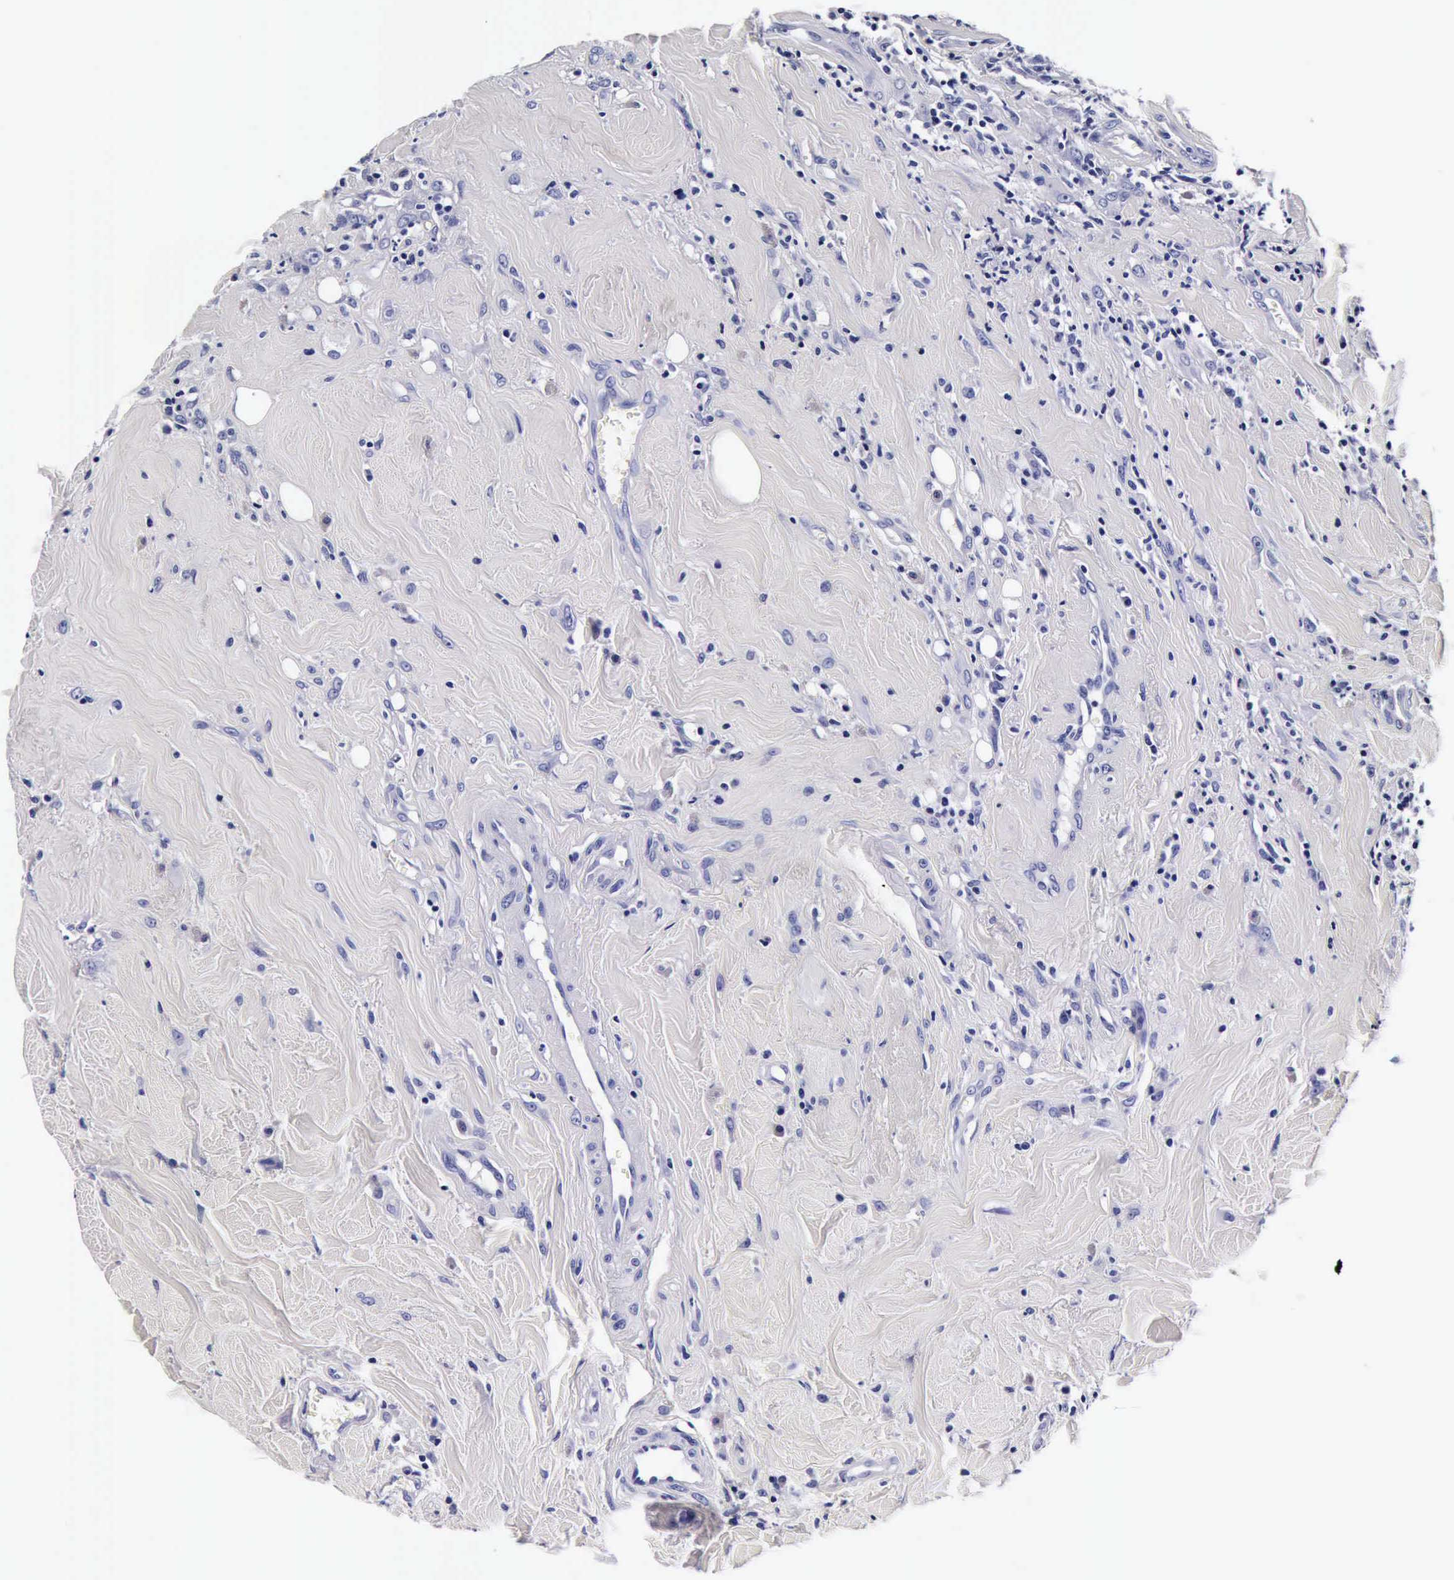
{"staining": {"intensity": "negative", "quantity": "none", "location": "none"}, "tissue": "head and neck cancer", "cell_type": "Tumor cells", "image_type": "cancer", "snomed": [{"axis": "morphology", "description": "Squamous cell carcinoma, NOS"}, {"axis": "topography", "description": "Oral tissue"}, {"axis": "topography", "description": "Head-Neck"}], "caption": "Head and neck cancer stained for a protein using immunohistochemistry (IHC) exhibits no staining tumor cells.", "gene": "IAPP", "patient": {"sex": "female", "age": 82}}